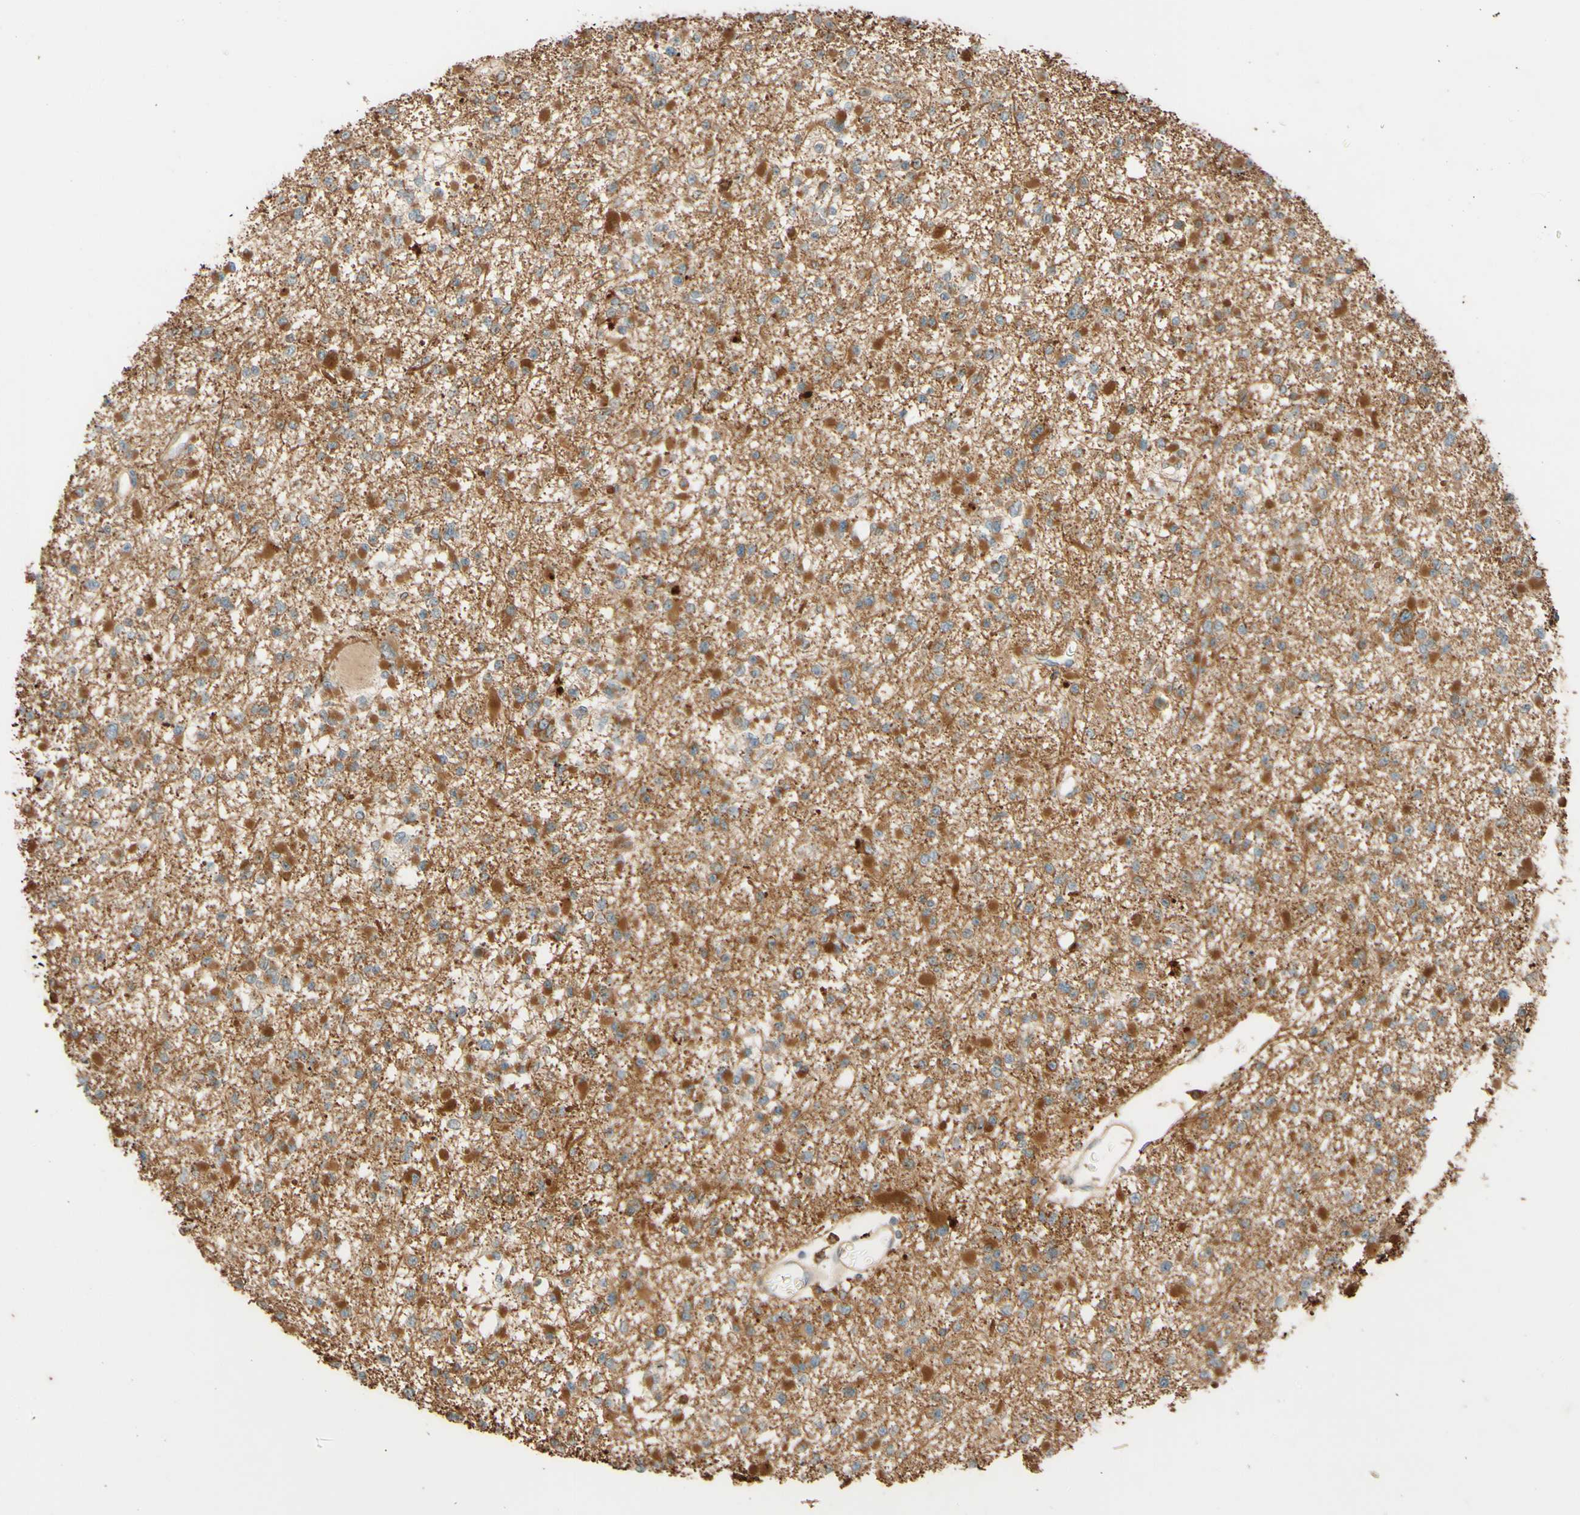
{"staining": {"intensity": "moderate", "quantity": "25%-75%", "location": "cytoplasmic/membranous"}, "tissue": "glioma", "cell_type": "Tumor cells", "image_type": "cancer", "snomed": [{"axis": "morphology", "description": "Glioma, malignant, Low grade"}, {"axis": "topography", "description": "Brain"}], "caption": "IHC histopathology image of neoplastic tissue: human glioma stained using IHC shows medium levels of moderate protein expression localized specifically in the cytoplasmic/membranous of tumor cells, appearing as a cytoplasmic/membranous brown color.", "gene": "RNF19A", "patient": {"sex": "female", "age": 22}}